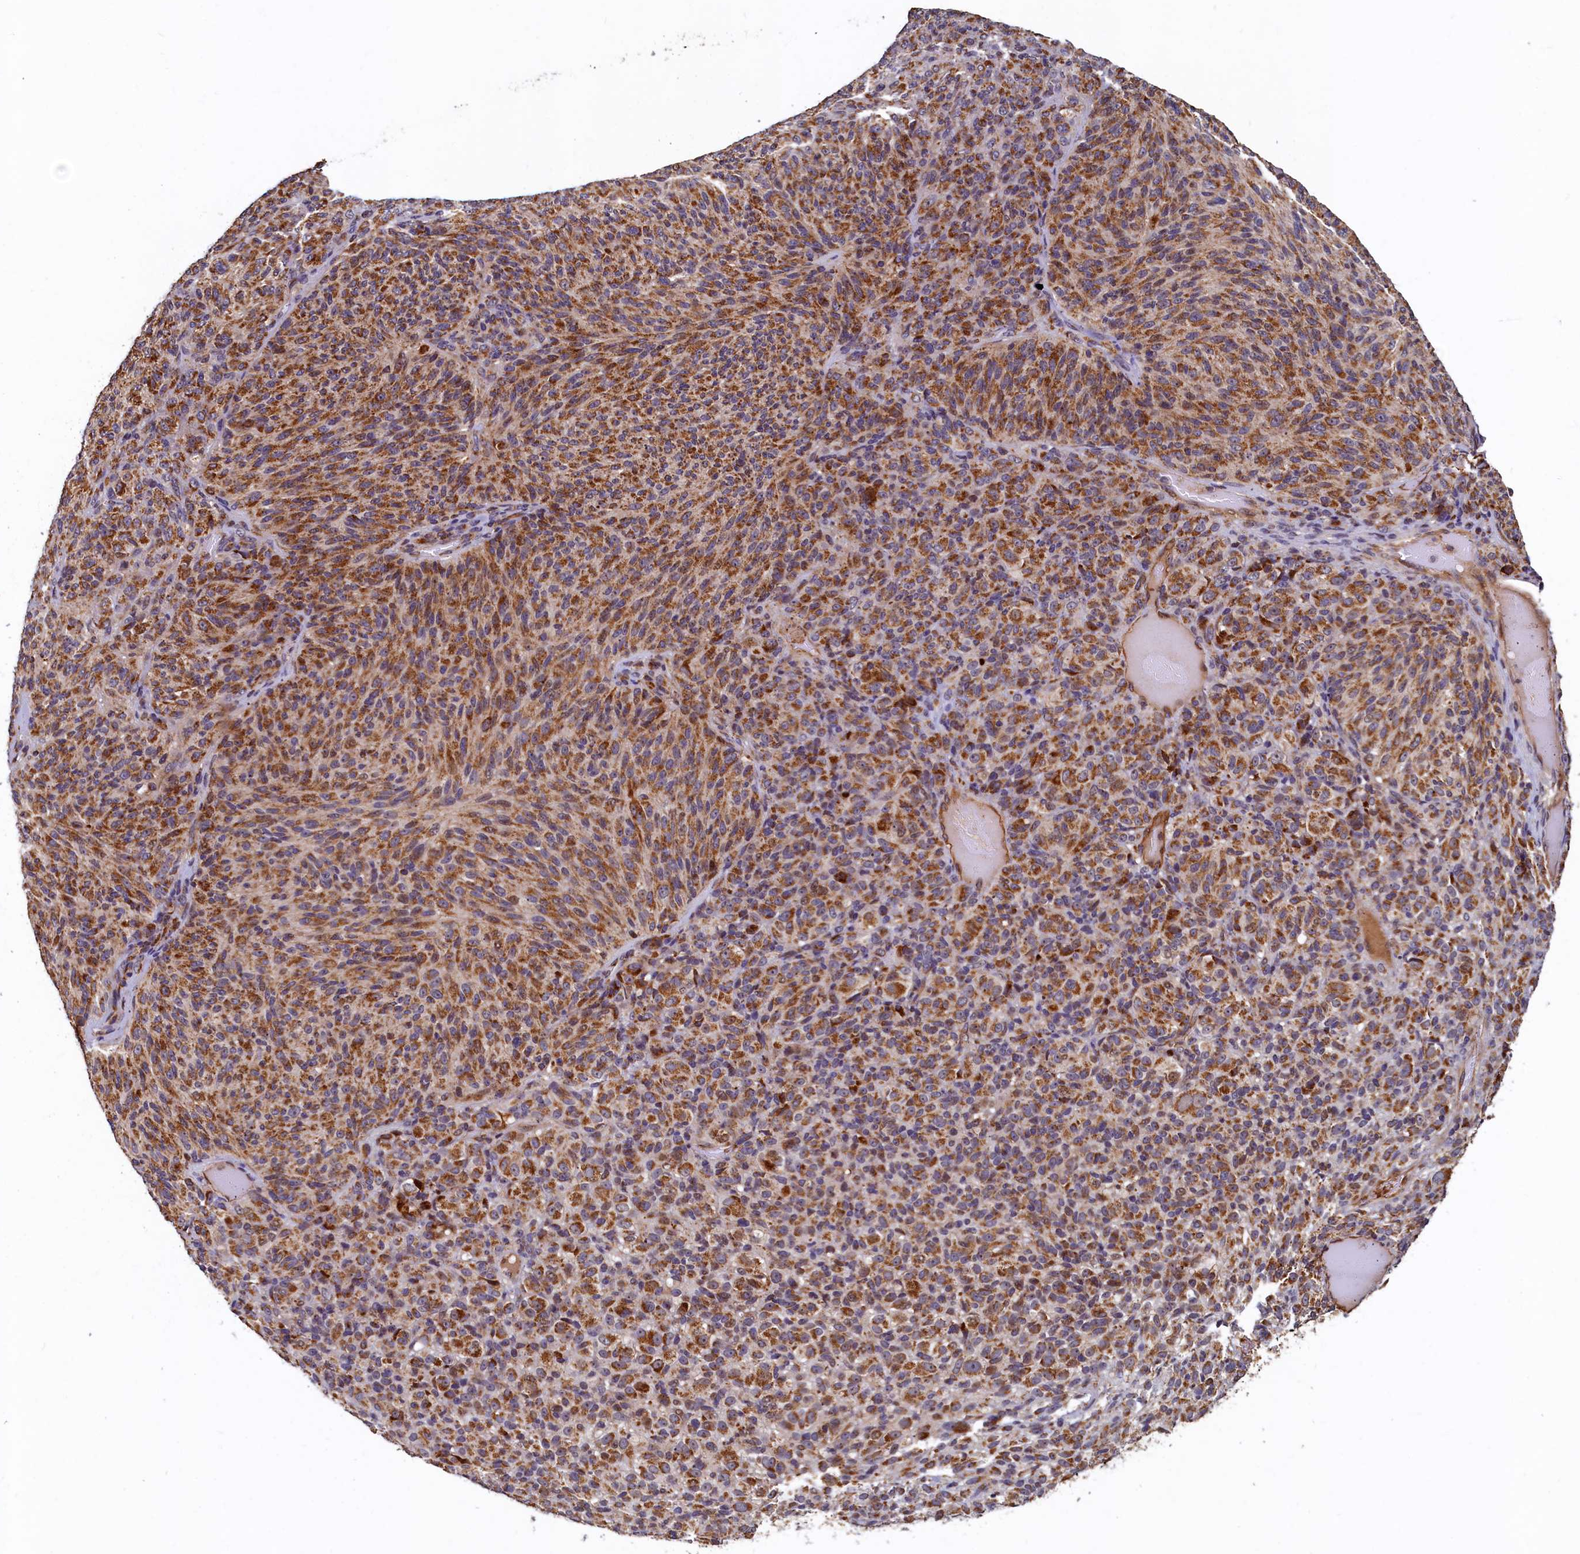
{"staining": {"intensity": "moderate", "quantity": ">75%", "location": "cytoplasmic/membranous"}, "tissue": "melanoma", "cell_type": "Tumor cells", "image_type": "cancer", "snomed": [{"axis": "morphology", "description": "Malignant melanoma, Metastatic site"}, {"axis": "topography", "description": "Brain"}], "caption": "Protein staining displays moderate cytoplasmic/membranous staining in about >75% of tumor cells in melanoma.", "gene": "NCKAP5L", "patient": {"sex": "female", "age": 56}}